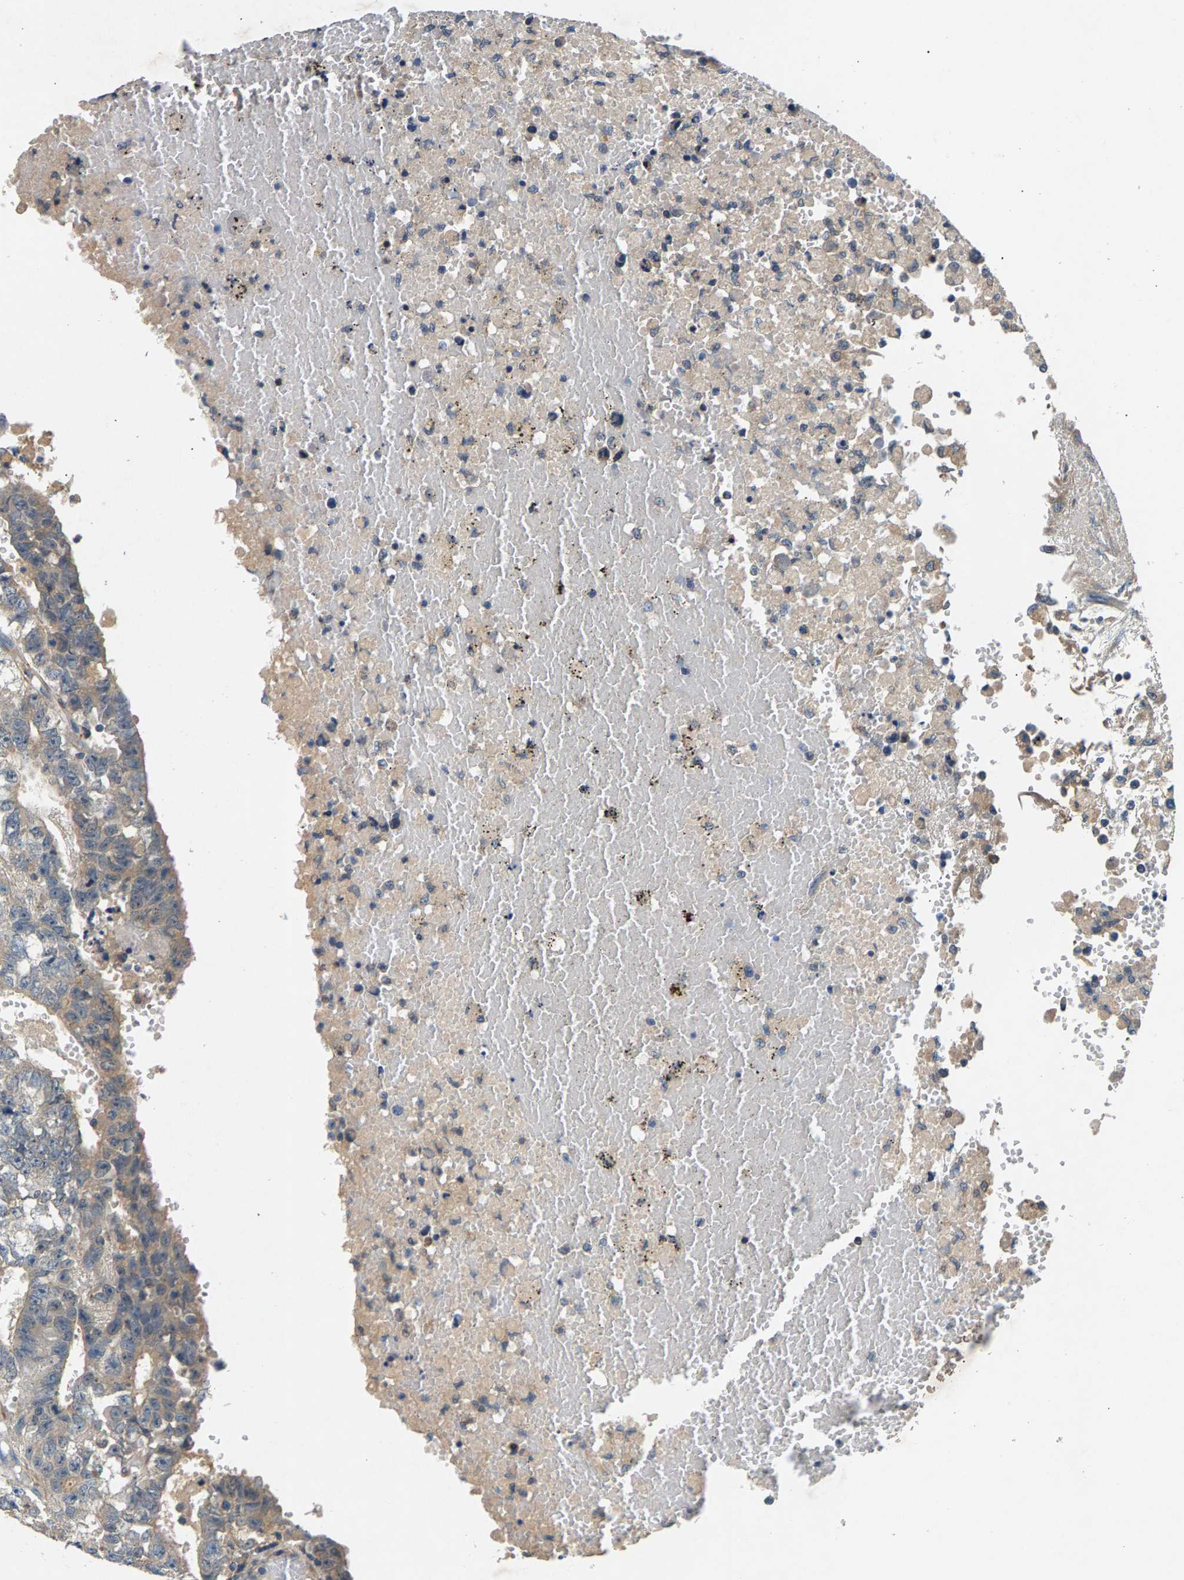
{"staining": {"intensity": "weak", "quantity": "25%-75%", "location": "cytoplasmic/membranous"}, "tissue": "testis cancer", "cell_type": "Tumor cells", "image_type": "cancer", "snomed": [{"axis": "morphology", "description": "Carcinoma, Embryonal, NOS"}, {"axis": "topography", "description": "Testis"}], "caption": "A histopathology image showing weak cytoplasmic/membranous positivity in approximately 25%-75% of tumor cells in testis embryonal carcinoma, as visualized by brown immunohistochemical staining.", "gene": "NT5C", "patient": {"sex": "male", "age": 25}}